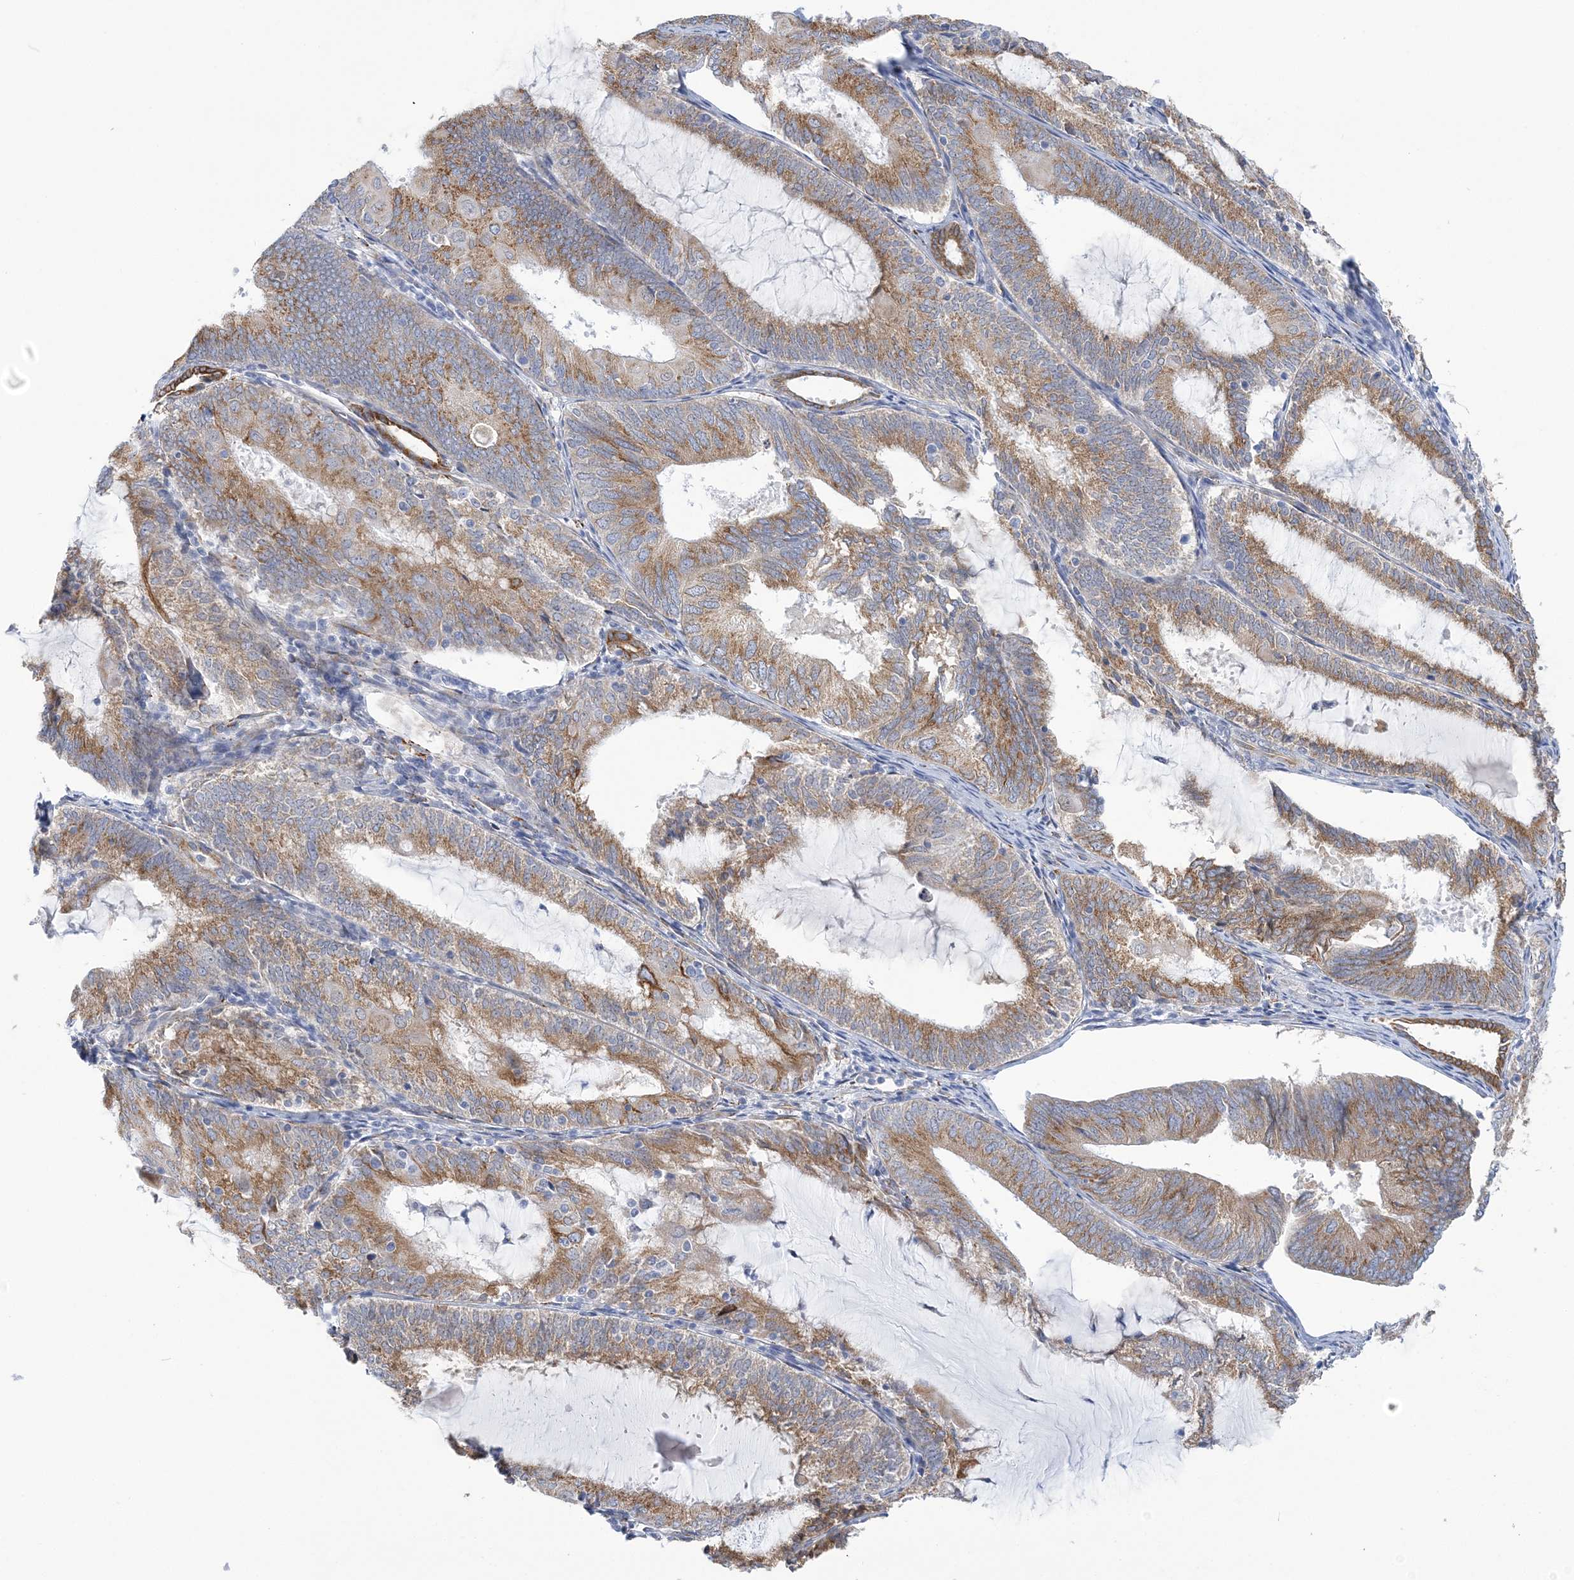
{"staining": {"intensity": "moderate", "quantity": ">75%", "location": "cytoplasmic/membranous"}, "tissue": "endometrial cancer", "cell_type": "Tumor cells", "image_type": "cancer", "snomed": [{"axis": "morphology", "description": "Adenocarcinoma, NOS"}, {"axis": "topography", "description": "Endometrium"}], "caption": "Endometrial cancer (adenocarcinoma) stained with a protein marker shows moderate staining in tumor cells.", "gene": "PLEKHG4B", "patient": {"sex": "female", "age": 81}}